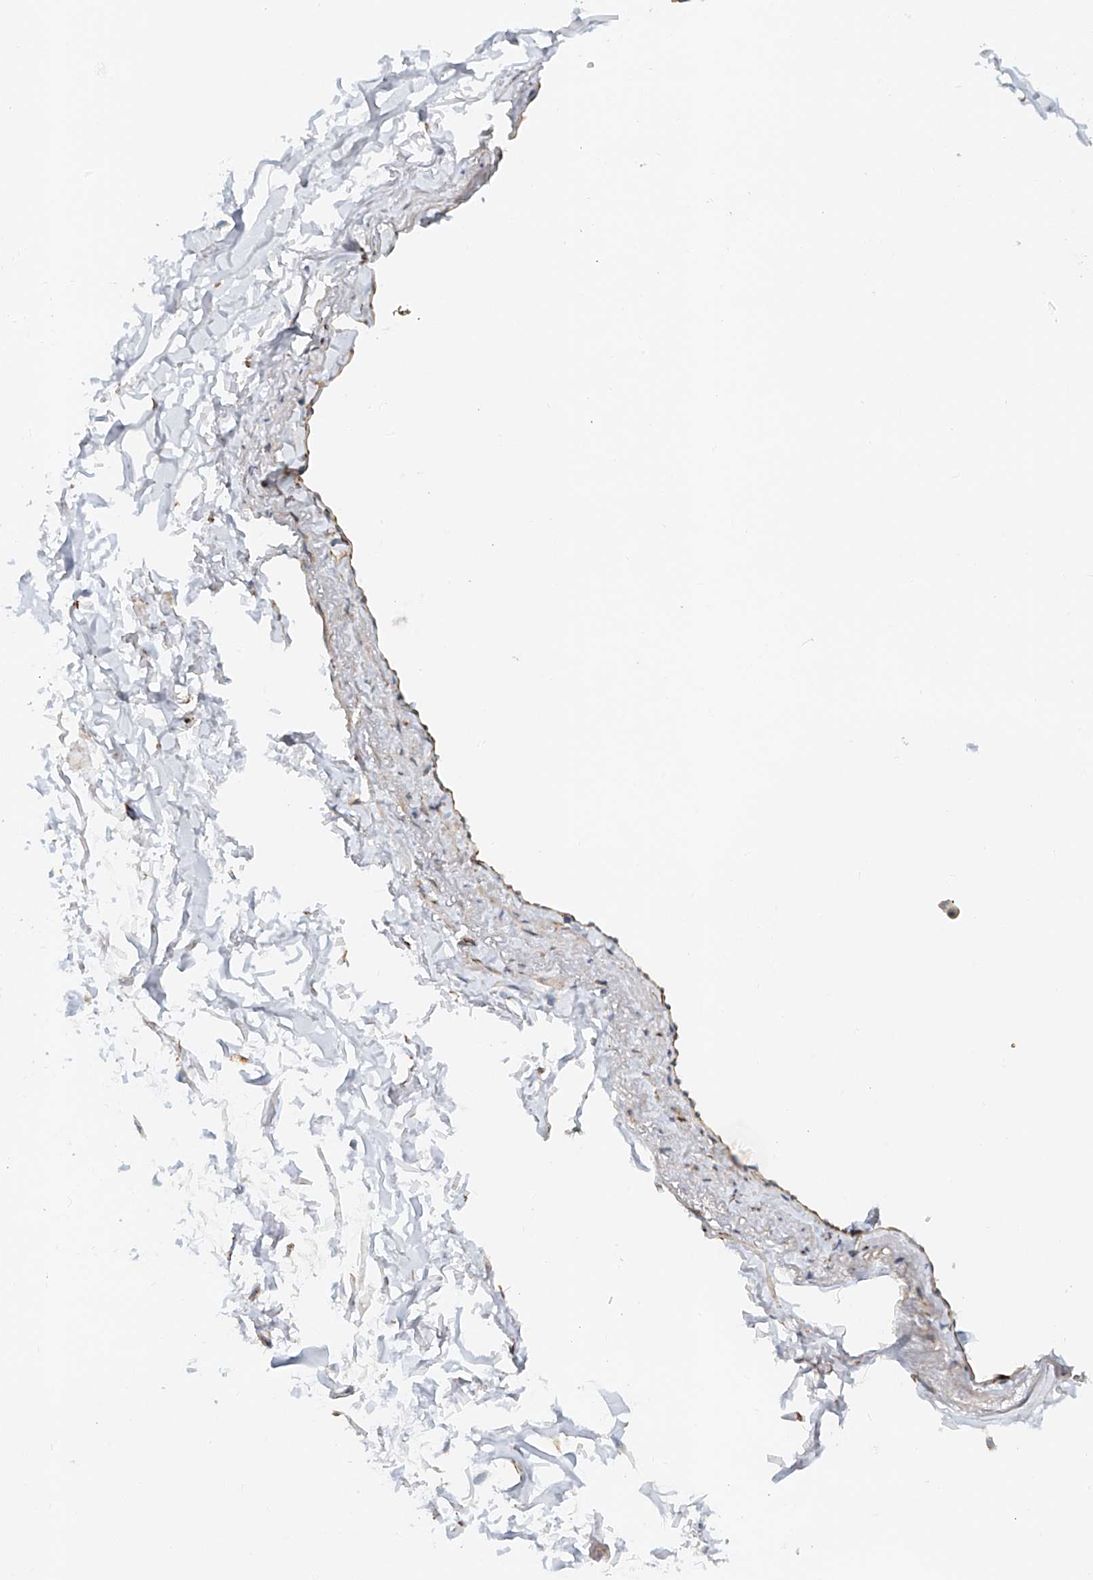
{"staining": {"intensity": "moderate", "quantity": "25%-75%", "location": "cytoplasmic/membranous"}, "tissue": "adipose tissue", "cell_type": "Adipocytes", "image_type": "normal", "snomed": [{"axis": "morphology", "description": "Normal tissue, NOS"}, {"axis": "topography", "description": "Cartilage tissue"}, {"axis": "topography", "description": "Bronchus"}], "caption": "An image of human adipose tissue stained for a protein displays moderate cytoplasmic/membranous brown staining in adipocytes. (DAB (3,3'-diaminobenzidine) = brown stain, brightfield microscopy at high magnification).", "gene": "SNAP29", "patient": {"sex": "female", "age": 73}}